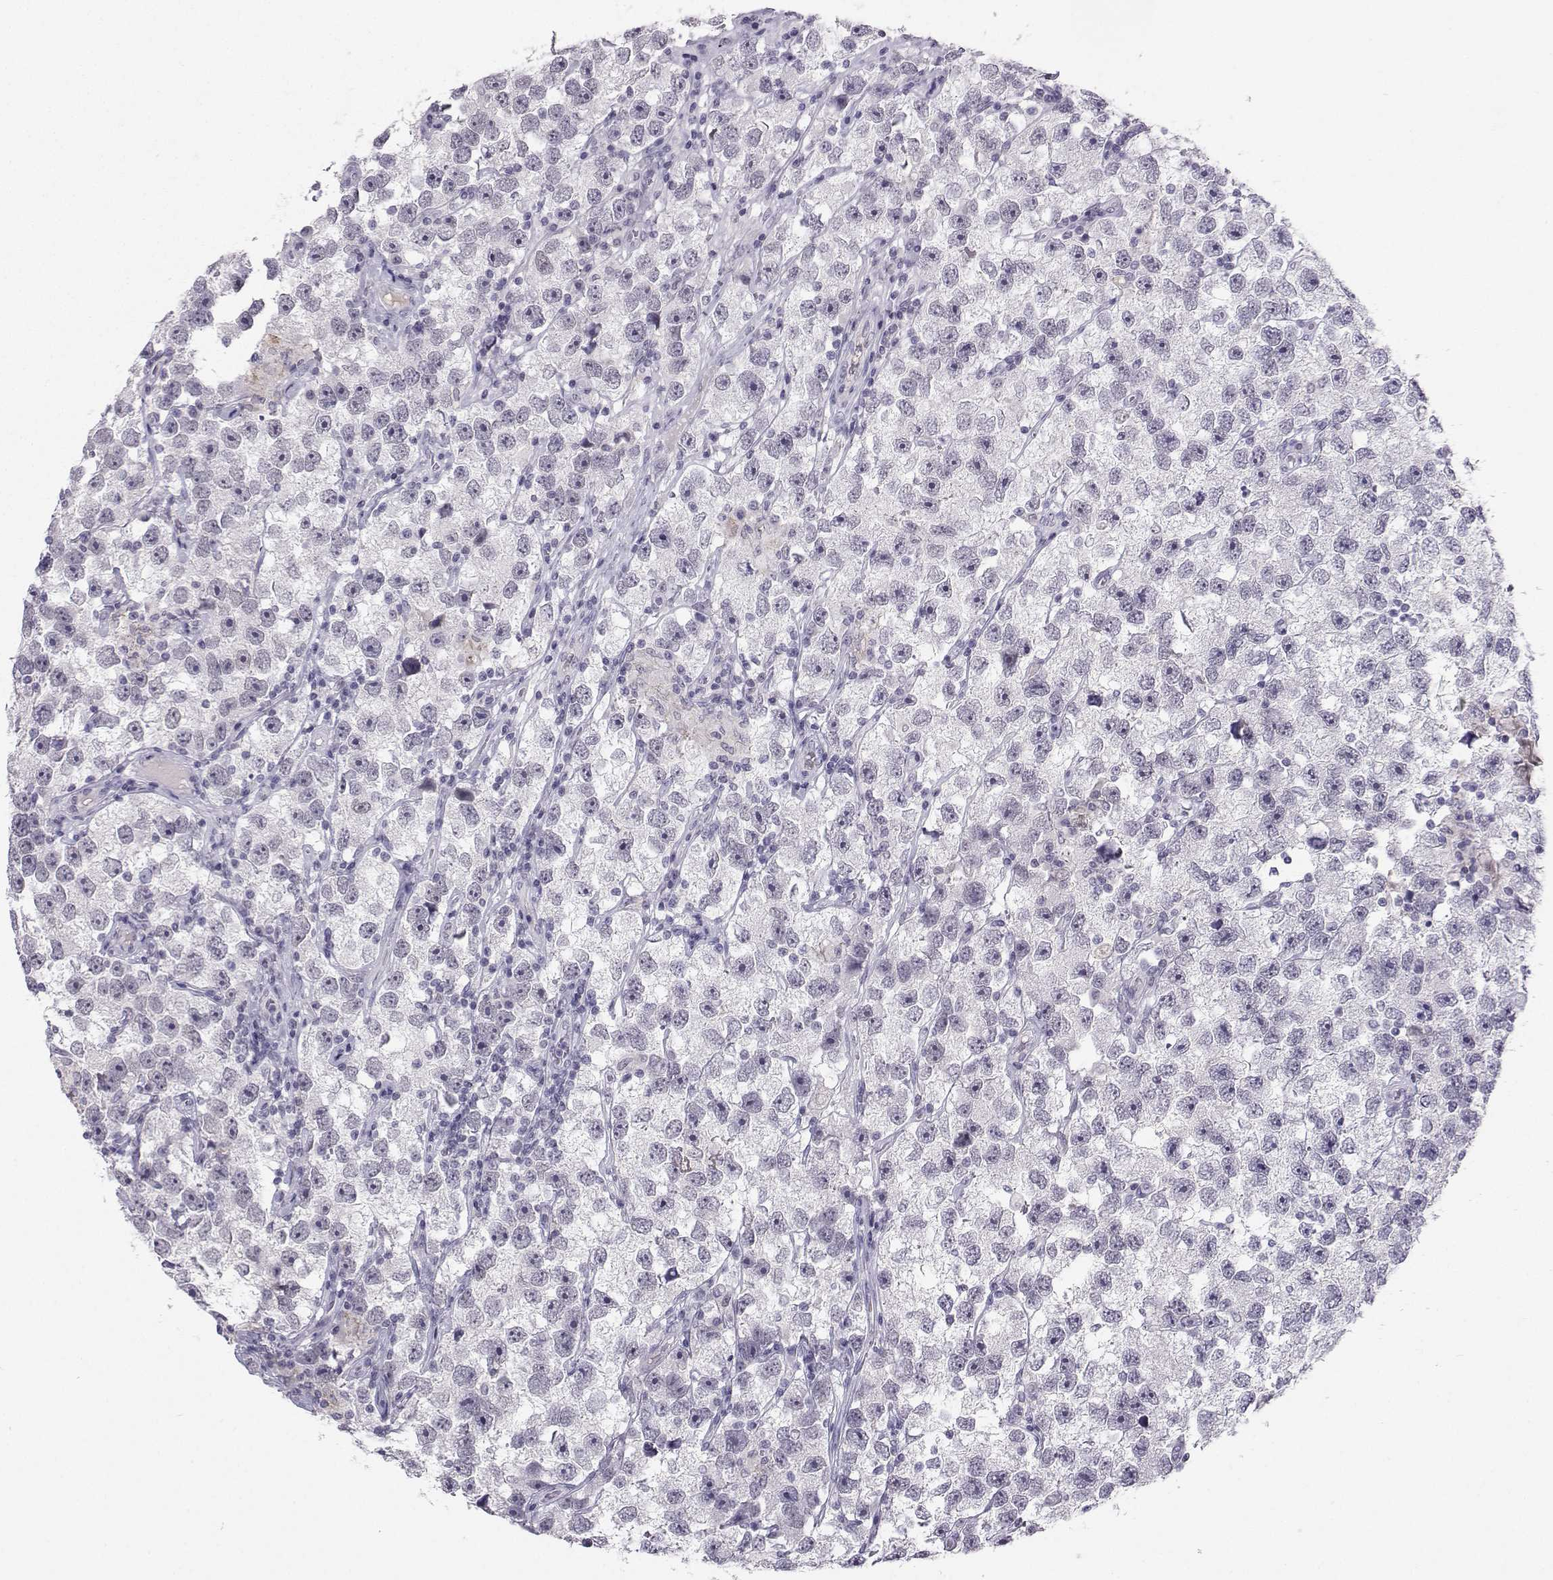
{"staining": {"intensity": "negative", "quantity": "none", "location": "none"}, "tissue": "testis cancer", "cell_type": "Tumor cells", "image_type": "cancer", "snomed": [{"axis": "morphology", "description": "Seminoma, NOS"}, {"axis": "topography", "description": "Testis"}], "caption": "Photomicrograph shows no protein staining in tumor cells of testis cancer tissue.", "gene": "LHX1", "patient": {"sex": "male", "age": 26}}